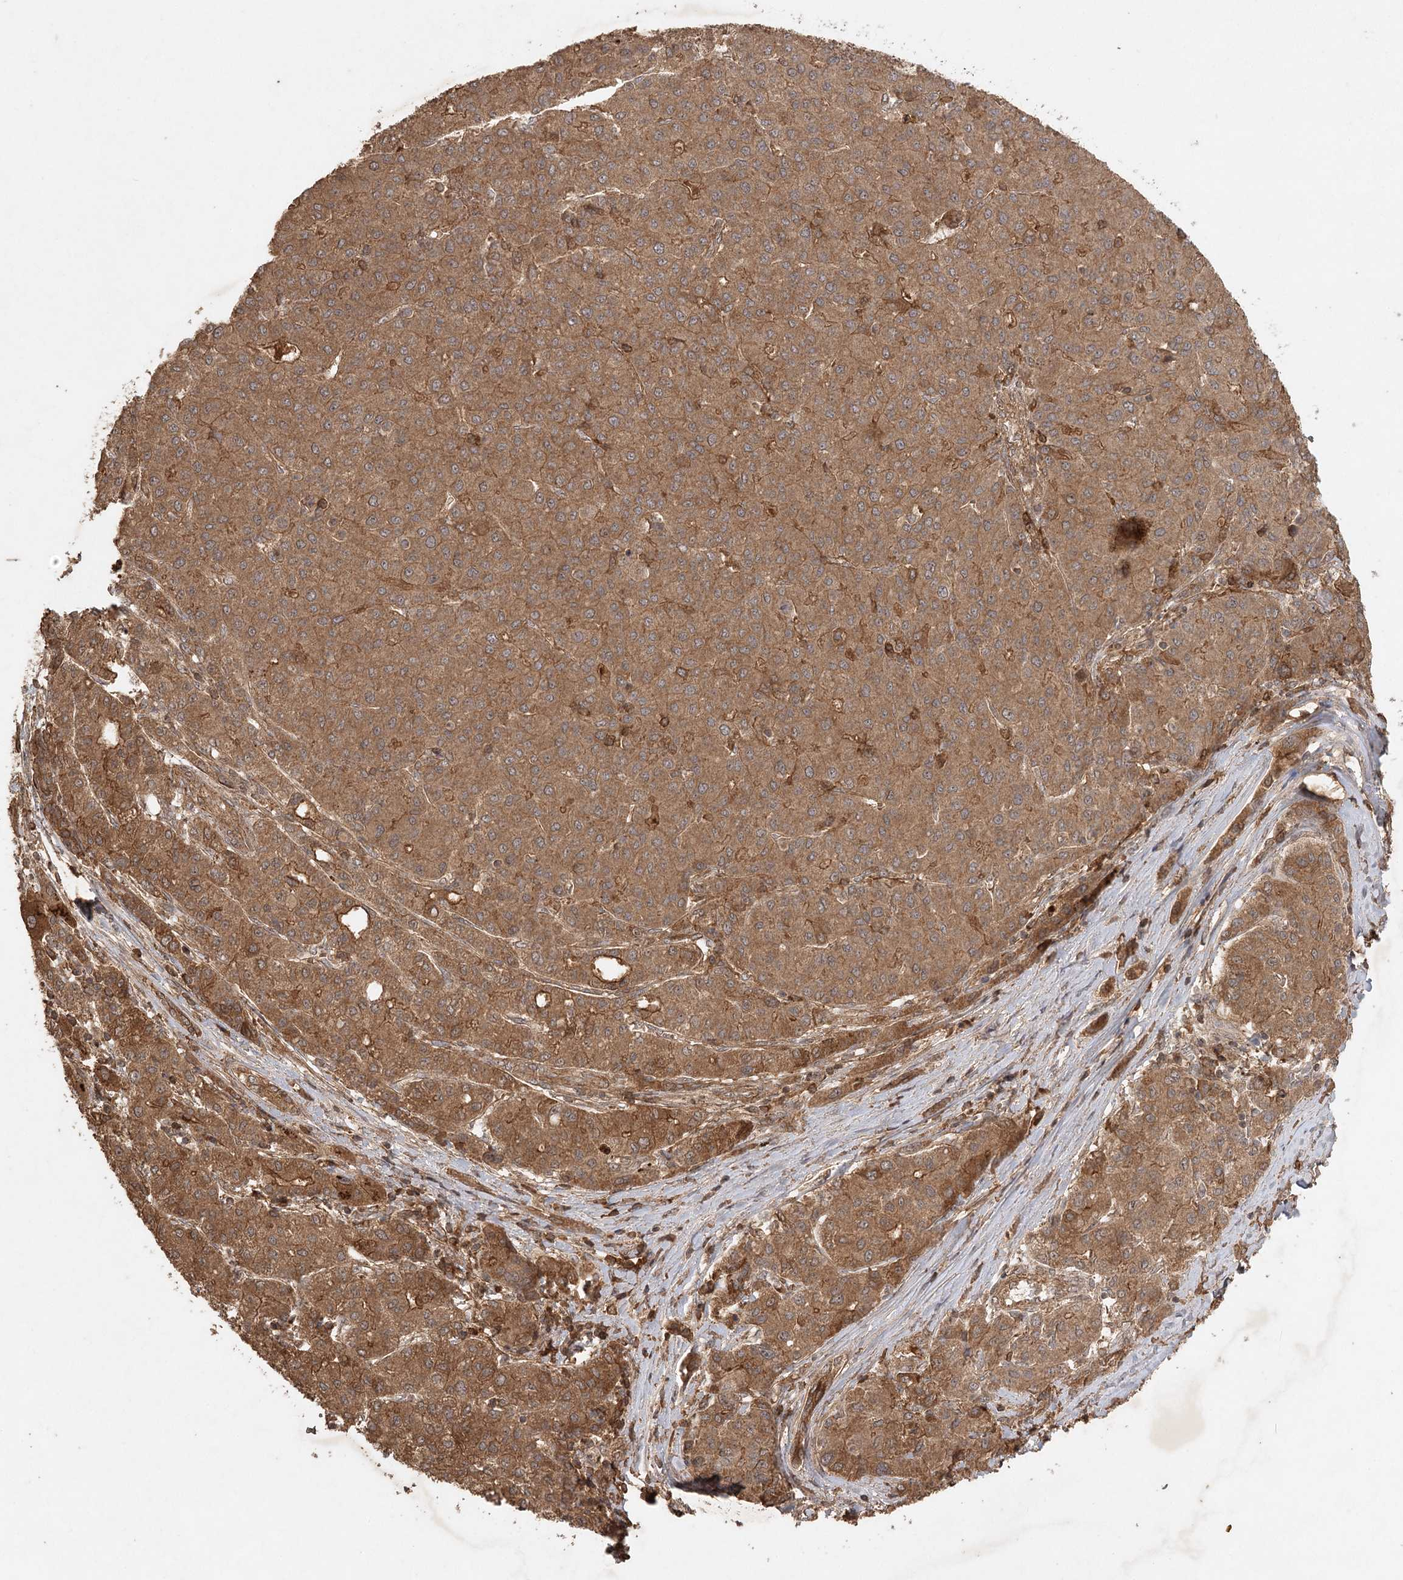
{"staining": {"intensity": "moderate", "quantity": ">75%", "location": "cytoplasmic/membranous"}, "tissue": "liver cancer", "cell_type": "Tumor cells", "image_type": "cancer", "snomed": [{"axis": "morphology", "description": "Carcinoma, Hepatocellular, NOS"}, {"axis": "topography", "description": "Liver"}], "caption": "This image displays liver cancer stained with immunohistochemistry (IHC) to label a protein in brown. The cytoplasmic/membranous of tumor cells show moderate positivity for the protein. Nuclei are counter-stained blue.", "gene": "ARL13A", "patient": {"sex": "male", "age": 65}}